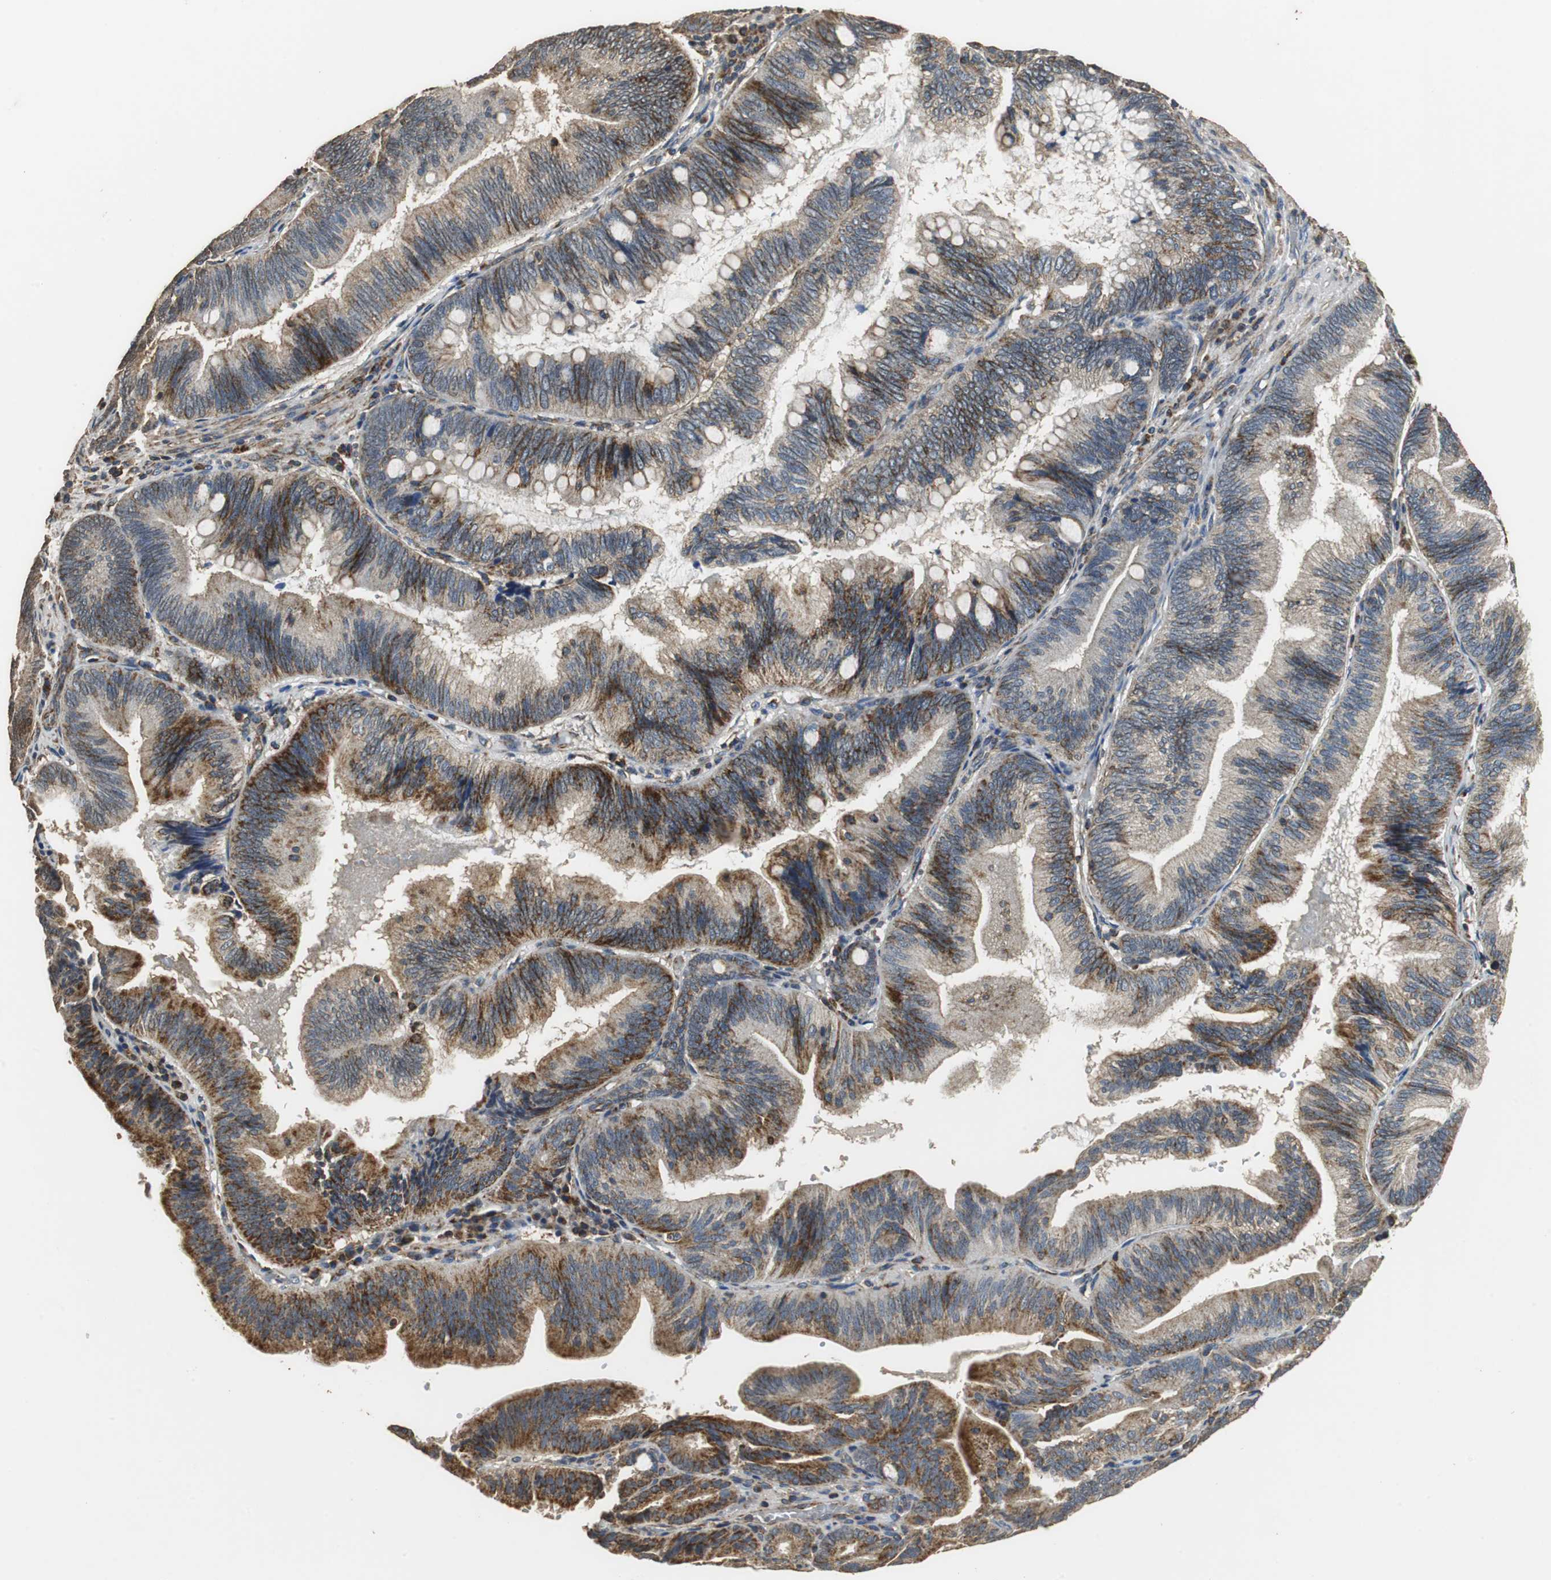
{"staining": {"intensity": "moderate", "quantity": "25%-75%", "location": "cytoplasmic/membranous"}, "tissue": "pancreatic cancer", "cell_type": "Tumor cells", "image_type": "cancer", "snomed": [{"axis": "morphology", "description": "Adenocarcinoma, NOS"}, {"axis": "topography", "description": "Pancreas"}], "caption": "About 25%-75% of tumor cells in pancreatic adenocarcinoma exhibit moderate cytoplasmic/membranous protein staining as visualized by brown immunohistochemical staining.", "gene": "NNT", "patient": {"sex": "male", "age": 82}}